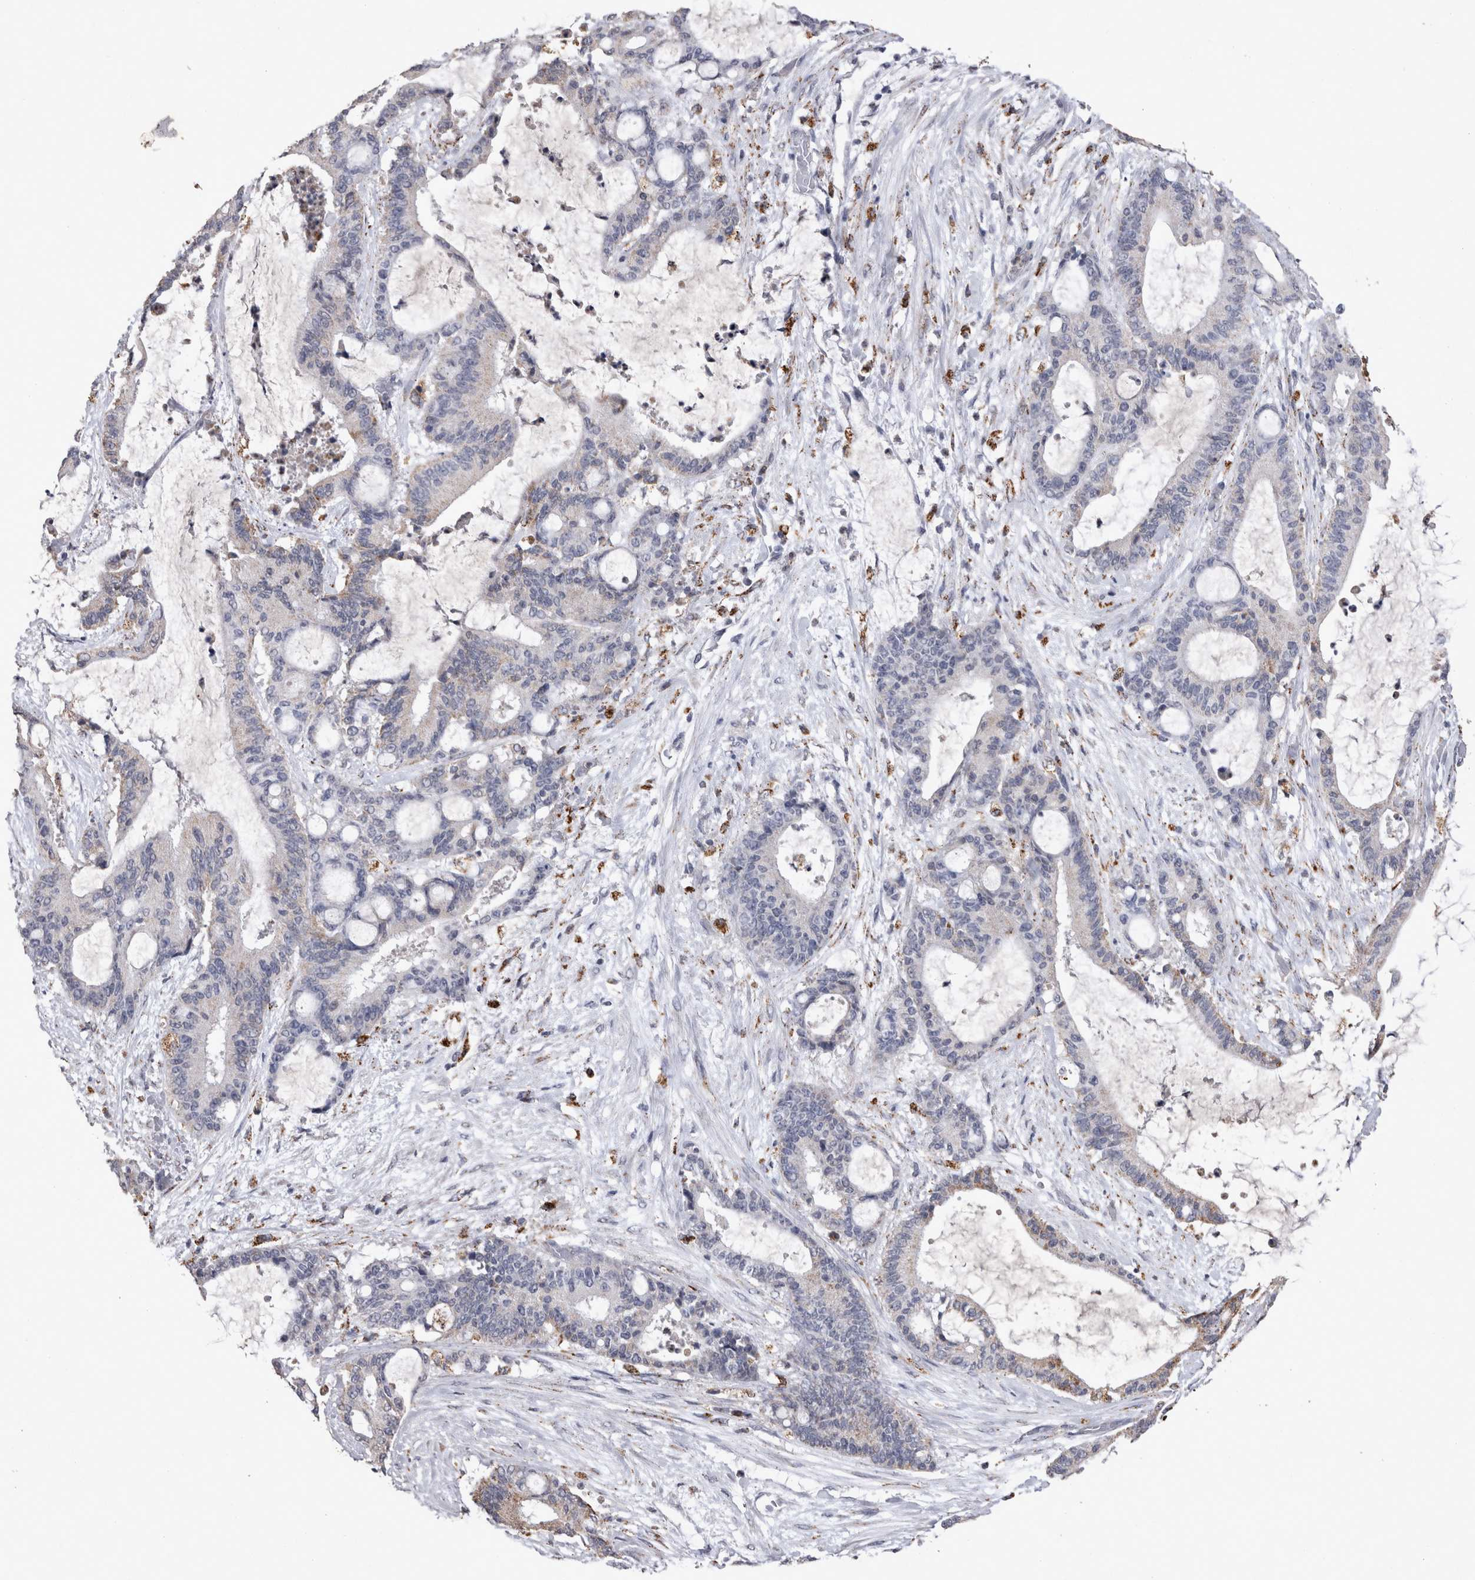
{"staining": {"intensity": "negative", "quantity": "none", "location": "none"}, "tissue": "liver cancer", "cell_type": "Tumor cells", "image_type": "cancer", "snomed": [{"axis": "morphology", "description": "Cholangiocarcinoma"}, {"axis": "topography", "description": "Liver"}], "caption": "Tumor cells show no significant staining in liver cancer (cholangiocarcinoma).", "gene": "DKK3", "patient": {"sex": "female", "age": 73}}